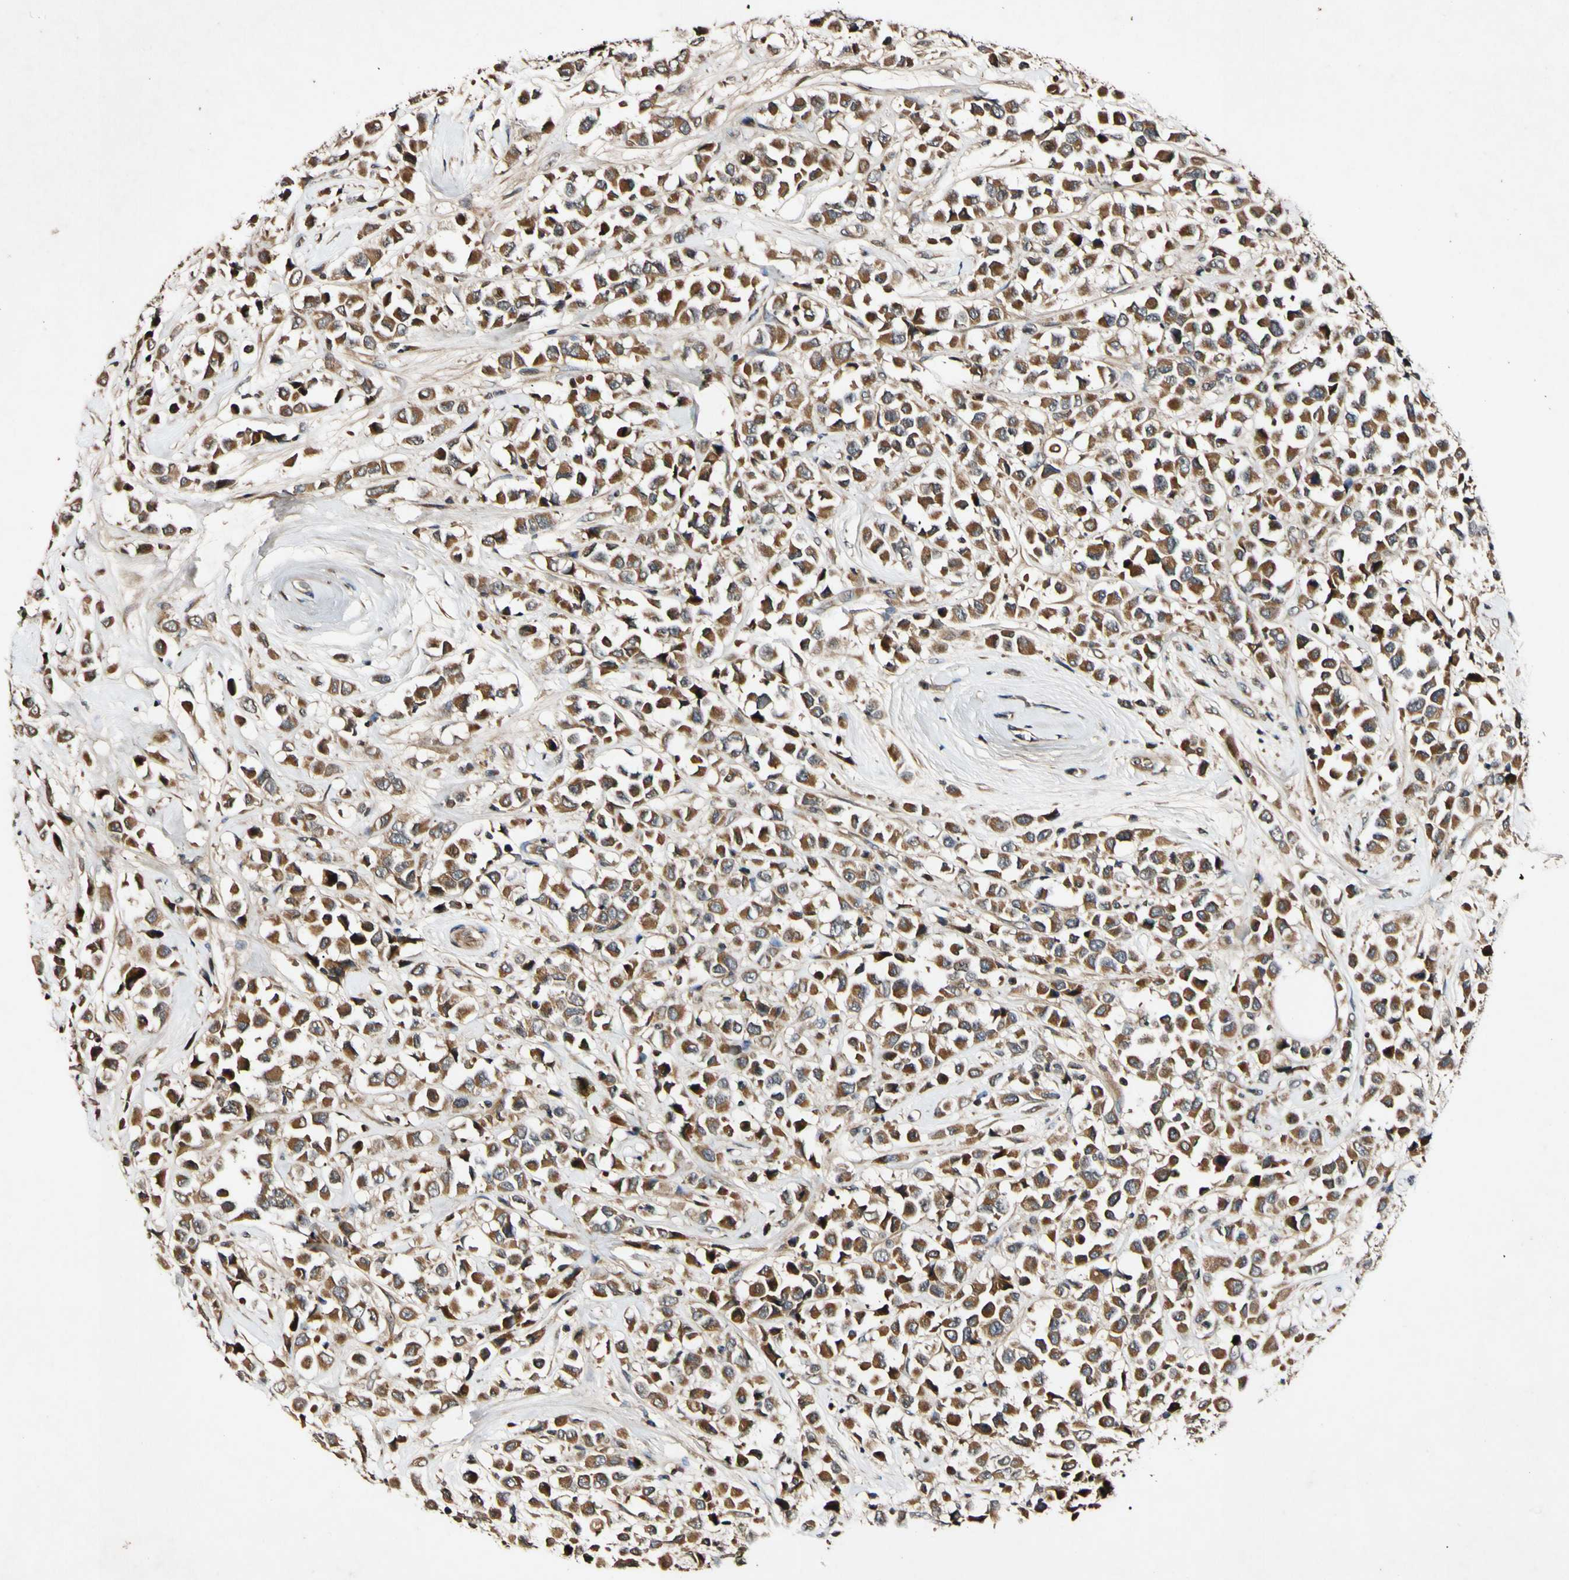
{"staining": {"intensity": "strong", "quantity": ">75%", "location": "cytoplasmic/membranous"}, "tissue": "breast cancer", "cell_type": "Tumor cells", "image_type": "cancer", "snomed": [{"axis": "morphology", "description": "Duct carcinoma"}, {"axis": "topography", "description": "Breast"}], "caption": "Breast cancer was stained to show a protein in brown. There is high levels of strong cytoplasmic/membranous staining in approximately >75% of tumor cells. The staining was performed using DAB to visualize the protein expression in brown, while the nuclei were stained in blue with hematoxylin (Magnification: 20x).", "gene": "PLAT", "patient": {"sex": "female", "age": 61}}